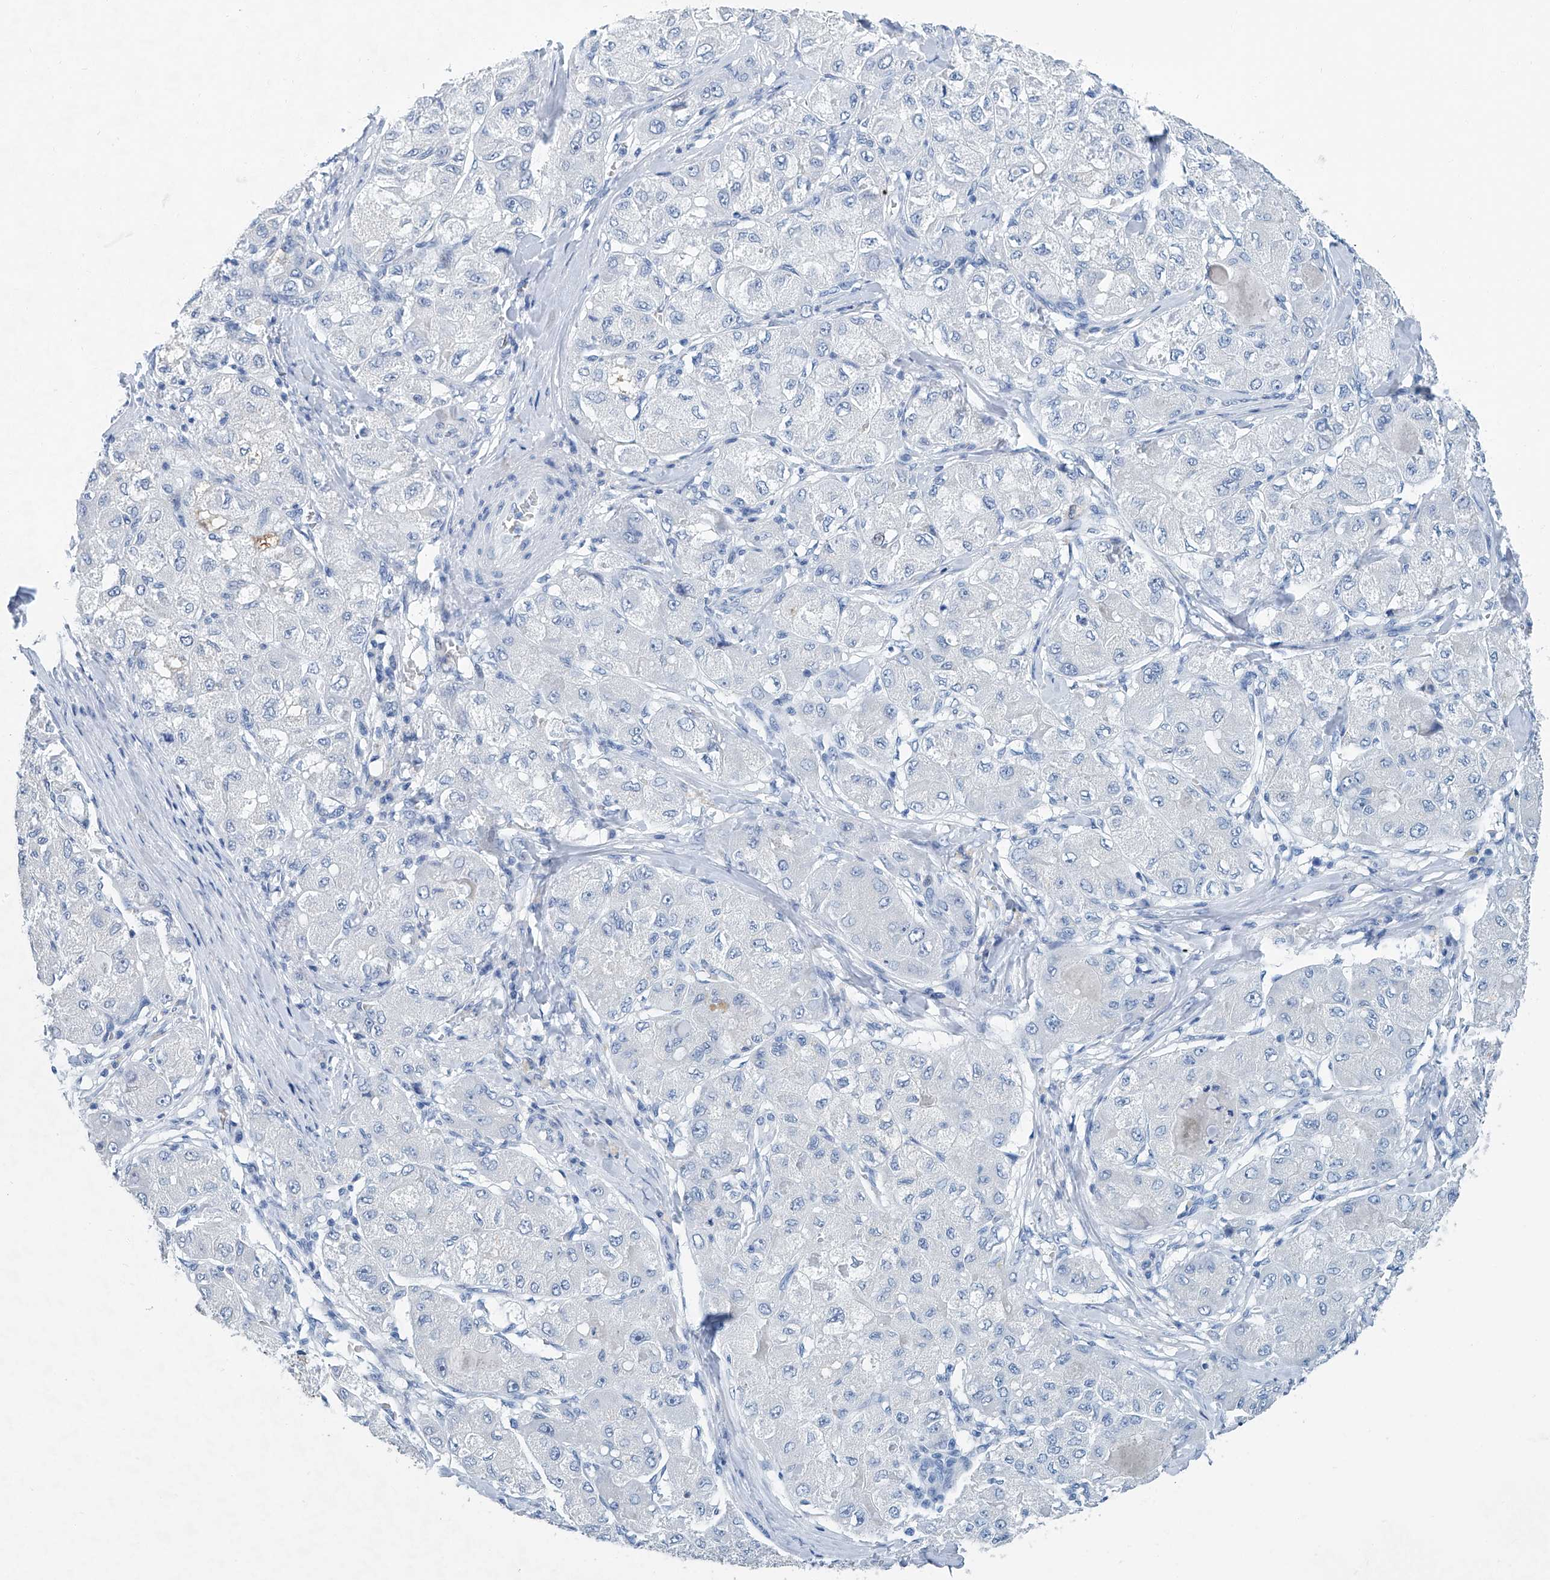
{"staining": {"intensity": "negative", "quantity": "none", "location": "none"}, "tissue": "liver cancer", "cell_type": "Tumor cells", "image_type": "cancer", "snomed": [{"axis": "morphology", "description": "Carcinoma, Hepatocellular, NOS"}, {"axis": "topography", "description": "Liver"}], "caption": "Protein analysis of liver cancer (hepatocellular carcinoma) reveals no significant expression in tumor cells.", "gene": "CYP2A7", "patient": {"sex": "male", "age": 80}}